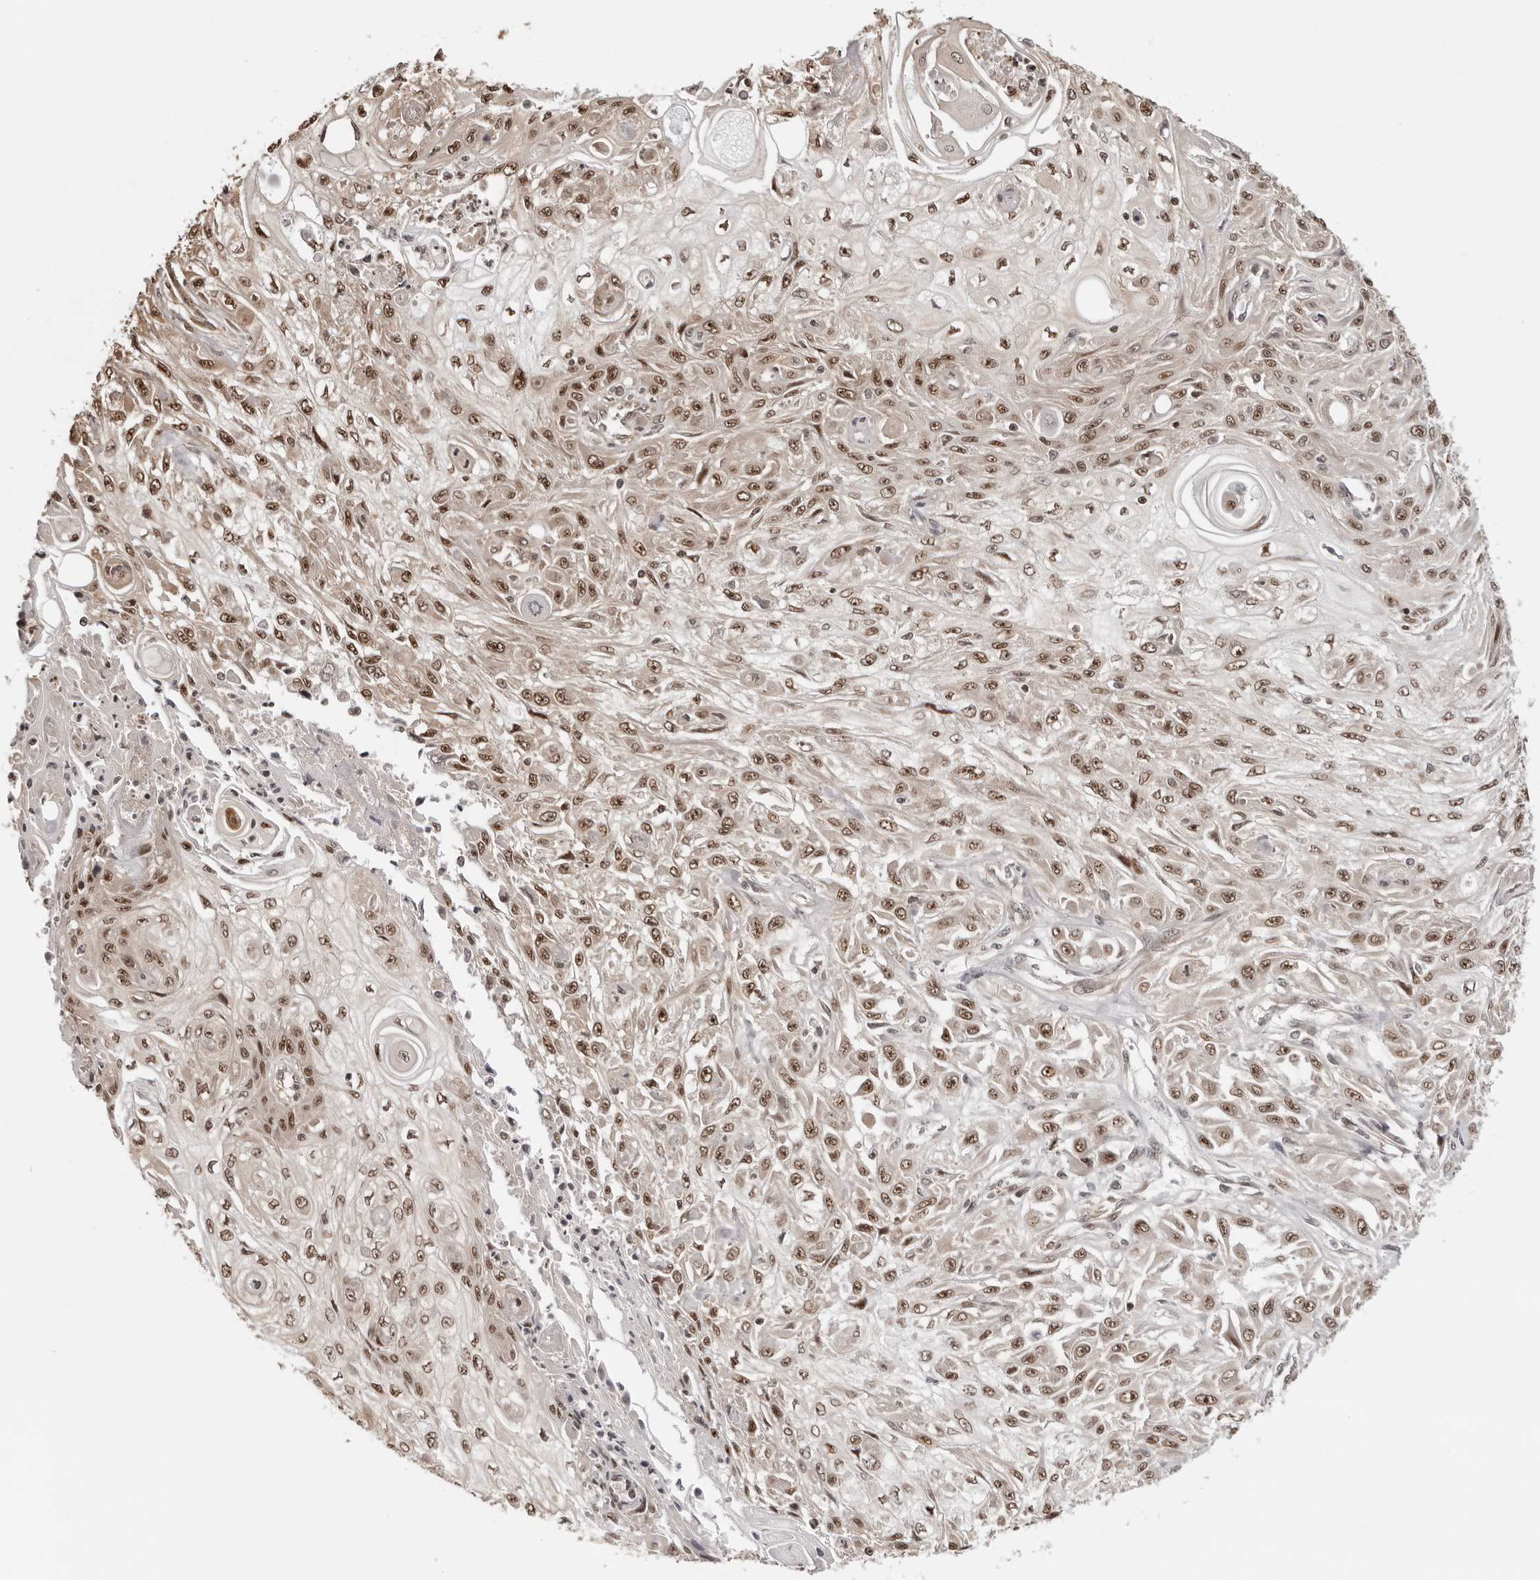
{"staining": {"intensity": "moderate", "quantity": "25%-75%", "location": "nuclear"}, "tissue": "skin cancer", "cell_type": "Tumor cells", "image_type": "cancer", "snomed": [{"axis": "morphology", "description": "Squamous cell carcinoma, NOS"}, {"axis": "morphology", "description": "Squamous cell carcinoma, metastatic, NOS"}, {"axis": "topography", "description": "Skin"}, {"axis": "topography", "description": "Lymph node"}], "caption": "Human skin cancer (squamous cell carcinoma) stained with a protein marker demonstrates moderate staining in tumor cells.", "gene": "SDE2", "patient": {"sex": "male", "age": 75}}